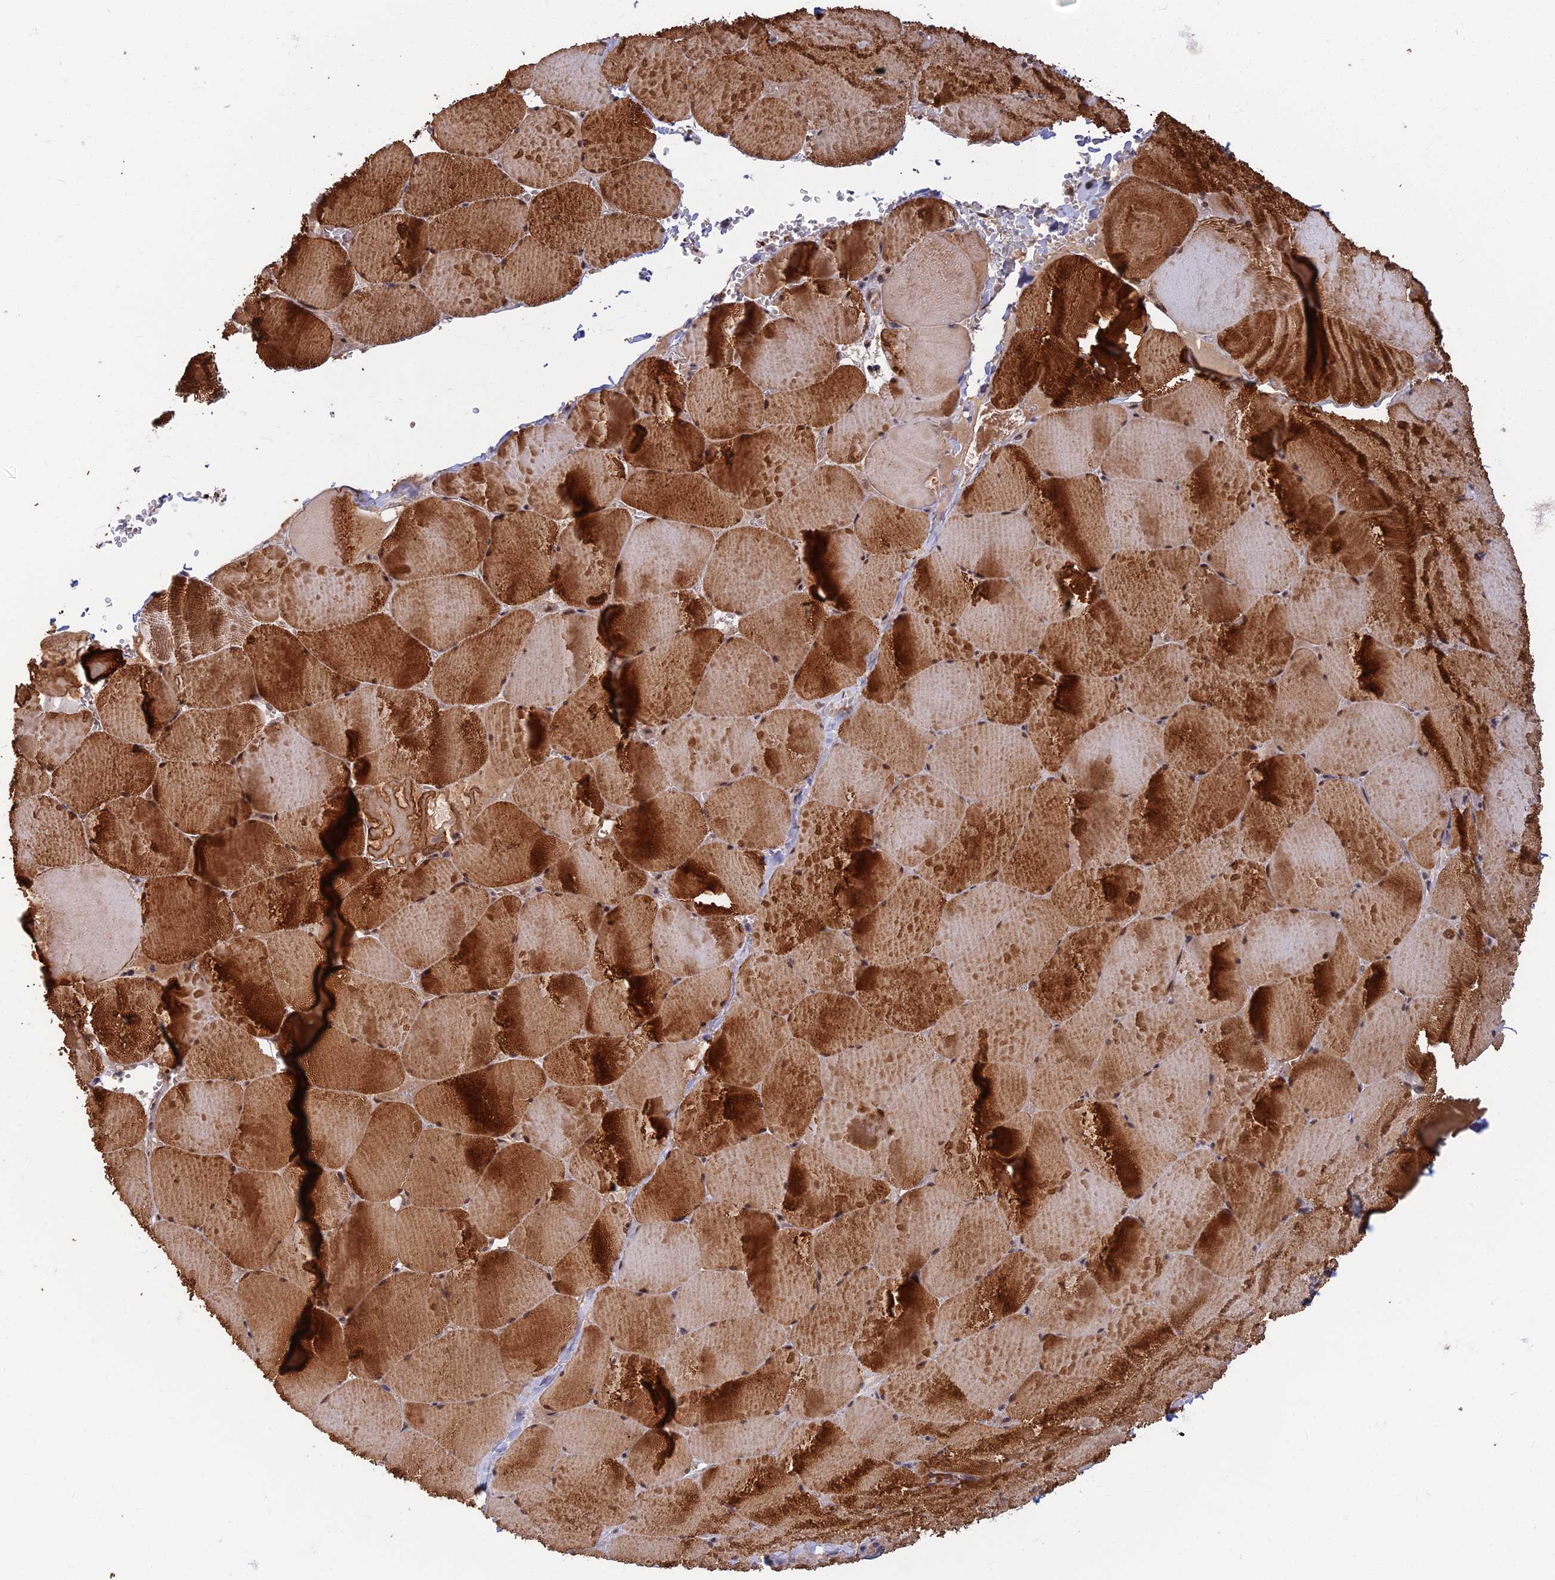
{"staining": {"intensity": "strong", "quantity": ">75%", "location": "cytoplasmic/membranous,nuclear"}, "tissue": "skeletal muscle", "cell_type": "Myocytes", "image_type": "normal", "snomed": [{"axis": "morphology", "description": "Normal tissue, NOS"}, {"axis": "topography", "description": "Skeletal muscle"}, {"axis": "topography", "description": "Head-Neck"}], "caption": "IHC (DAB) staining of normal skeletal muscle shows strong cytoplasmic/membranous,nuclear protein staining in approximately >75% of myocytes.", "gene": "TCEA2", "patient": {"sex": "male", "age": 66}}